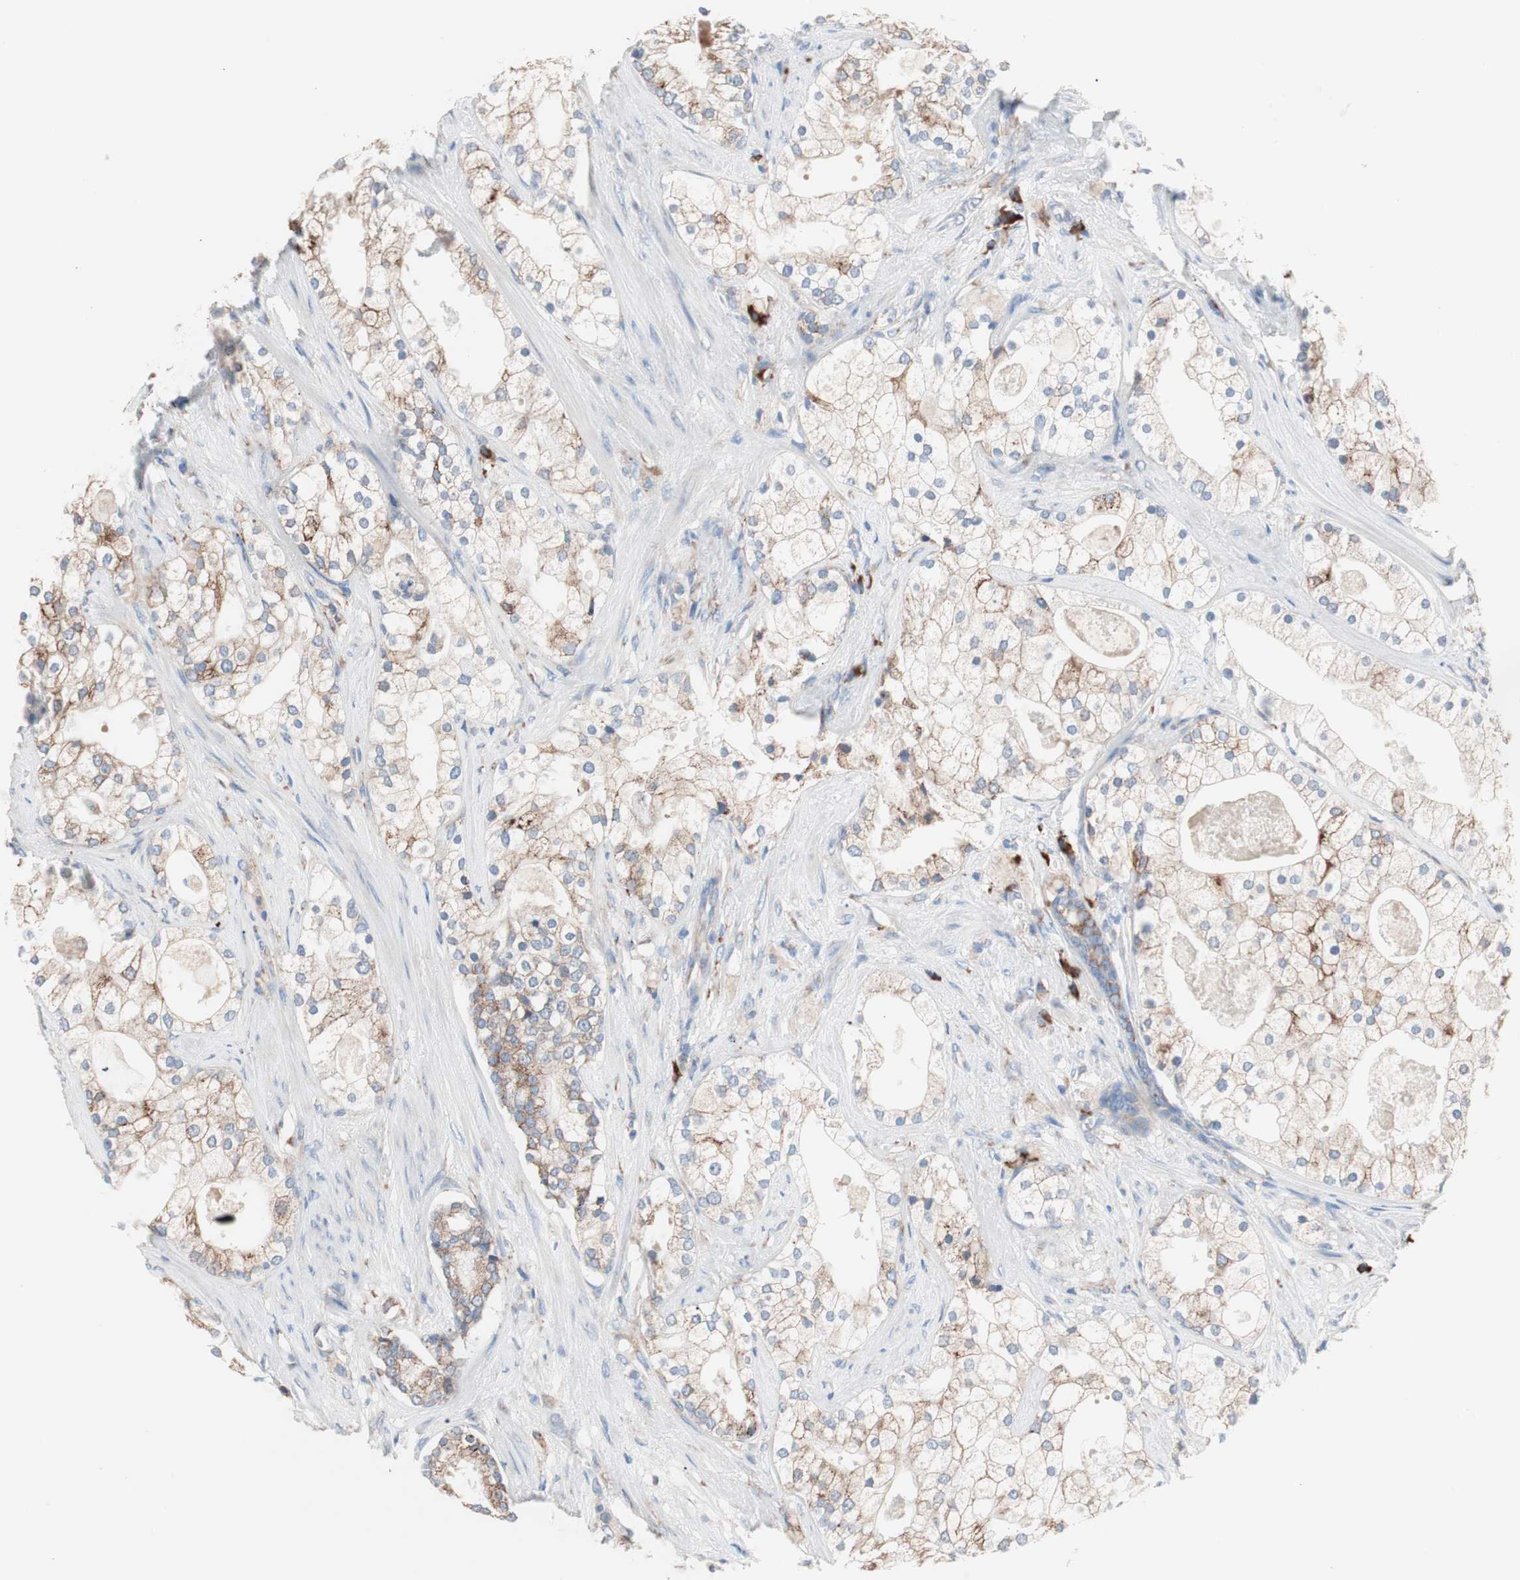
{"staining": {"intensity": "moderate", "quantity": ">75%", "location": "cytoplasmic/membranous"}, "tissue": "prostate cancer", "cell_type": "Tumor cells", "image_type": "cancer", "snomed": [{"axis": "morphology", "description": "Adenocarcinoma, Low grade"}, {"axis": "topography", "description": "Prostate"}], "caption": "Tumor cells demonstrate moderate cytoplasmic/membranous positivity in approximately >75% of cells in low-grade adenocarcinoma (prostate). The protein is shown in brown color, while the nuclei are stained blue.", "gene": "SLC27A4", "patient": {"sex": "male", "age": 58}}